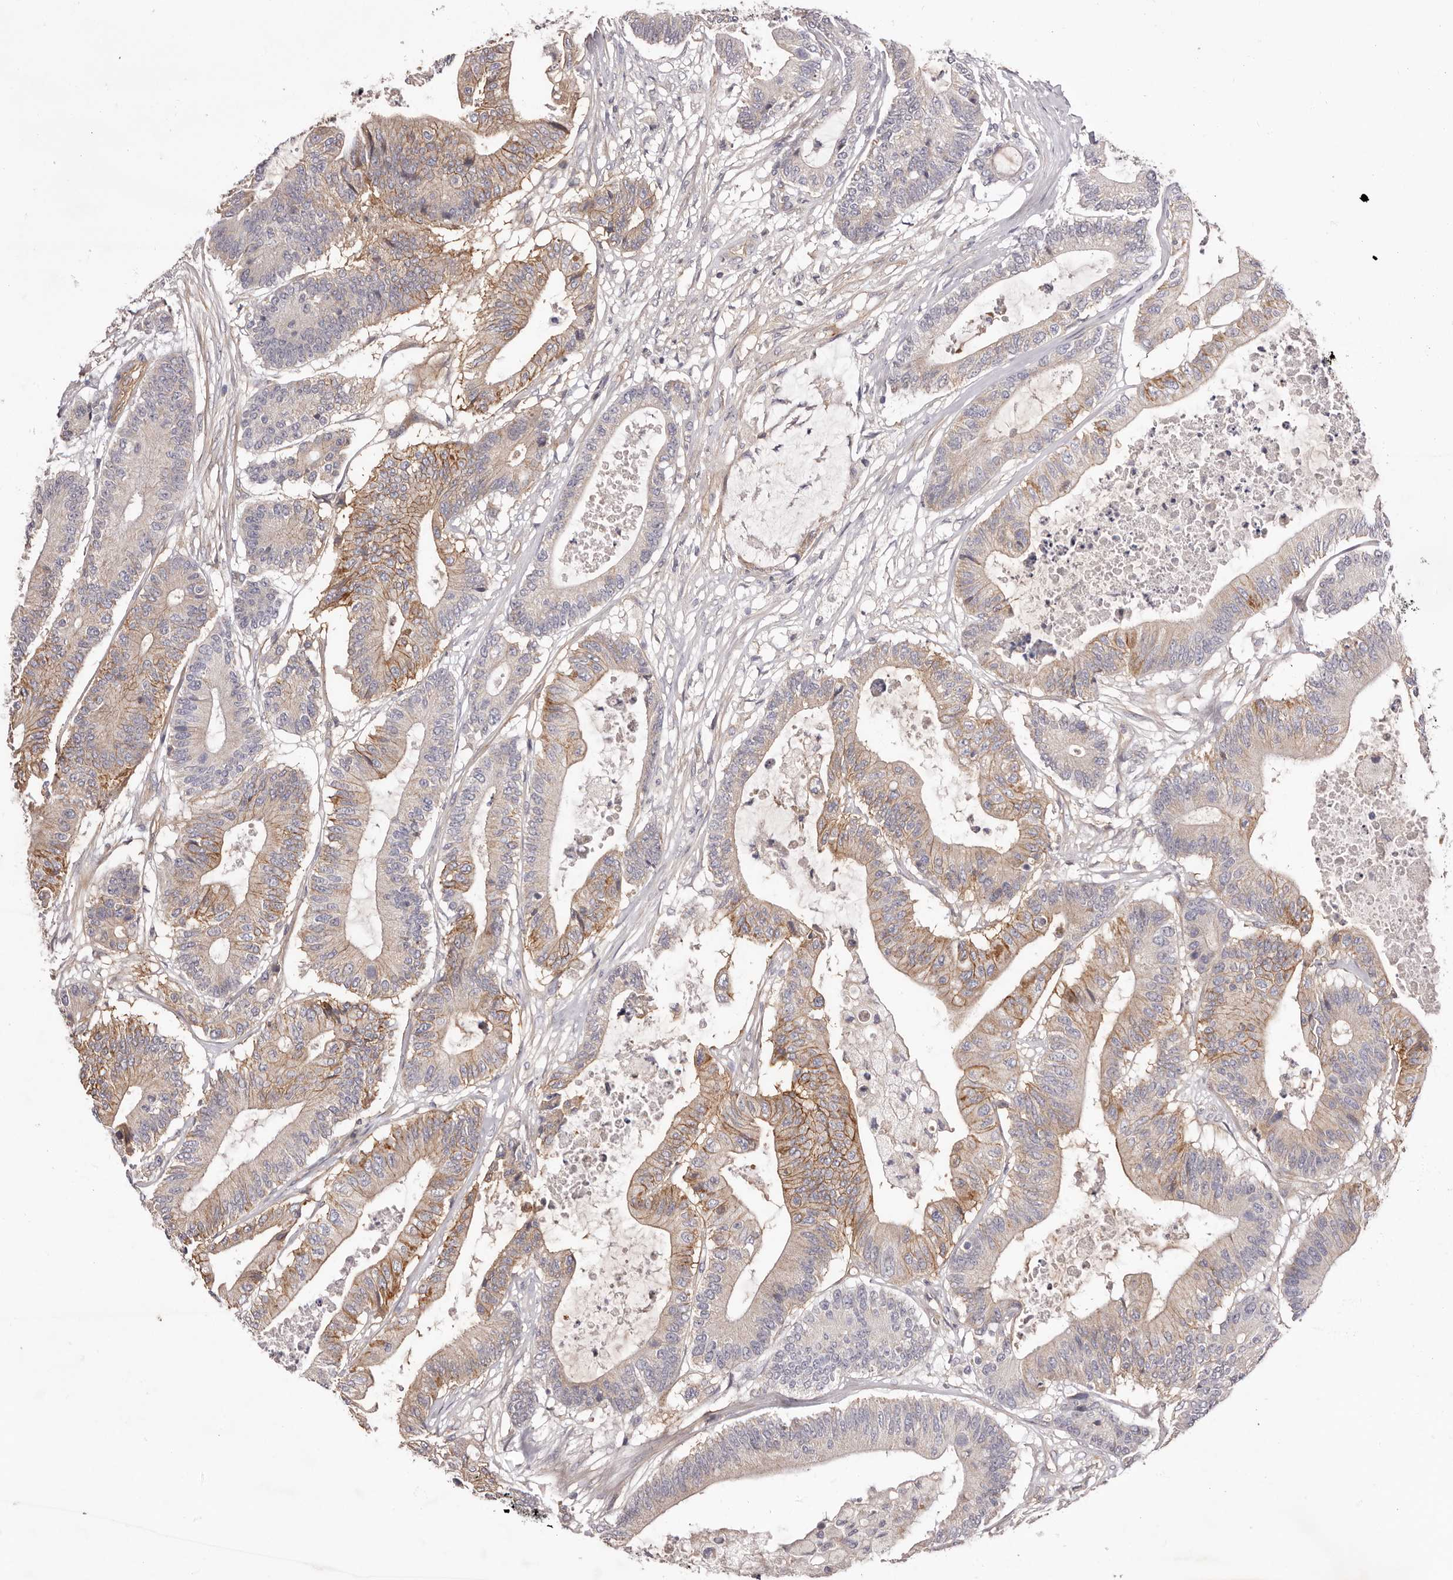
{"staining": {"intensity": "moderate", "quantity": "<25%", "location": "cytoplasmic/membranous"}, "tissue": "colorectal cancer", "cell_type": "Tumor cells", "image_type": "cancer", "snomed": [{"axis": "morphology", "description": "Adenocarcinoma, NOS"}, {"axis": "topography", "description": "Colon"}], "caption": "IHC of human colorectal cancer (adenocarcinoma) demonstrates low levels of moderate cytoplasmic/membranous positivity in approximately <25% of tumor cells.", "gene": "DMRT2", "patient": {"sex": "female", "age": 84}}